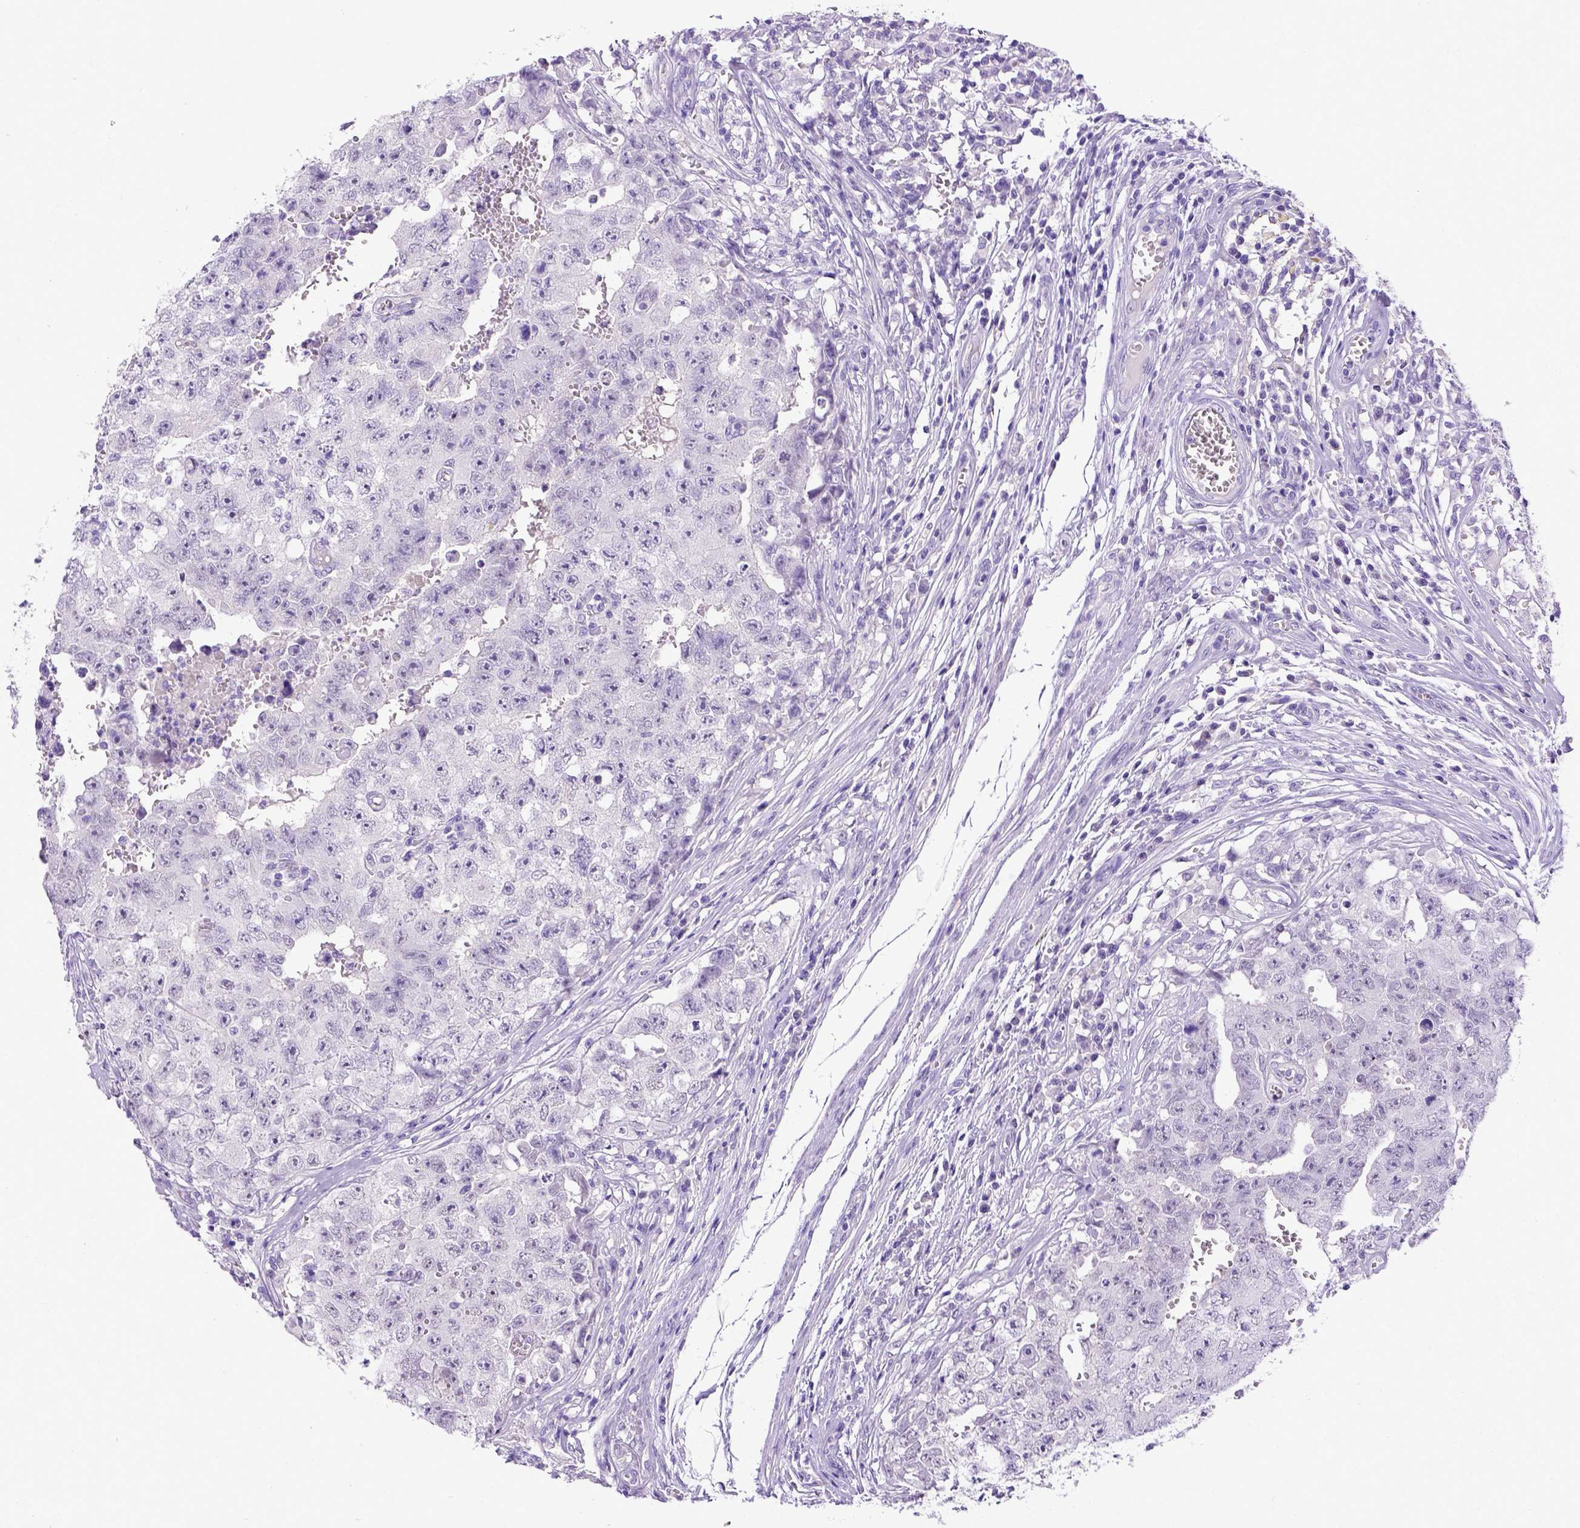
{"staining": {"intensity": "negative", "quantity": "none", "location": "none"}, "tissue": "testis cancer", "cell_type": "Tumor cells", "image_type": "cancer", "snomed": [{"axis": "morphology", "description": "Carcinoma, Embryonal, NOS"}, {"axis": "topography", "description": "Testis"}], "caption": "The IHC image has no significant positivity in tumor cells of embryonal carcinoma (testis) tissue. Nuclei are stained in blue.", "gene": "ESR1", "patient": {"sex": "male", "age": 36}}